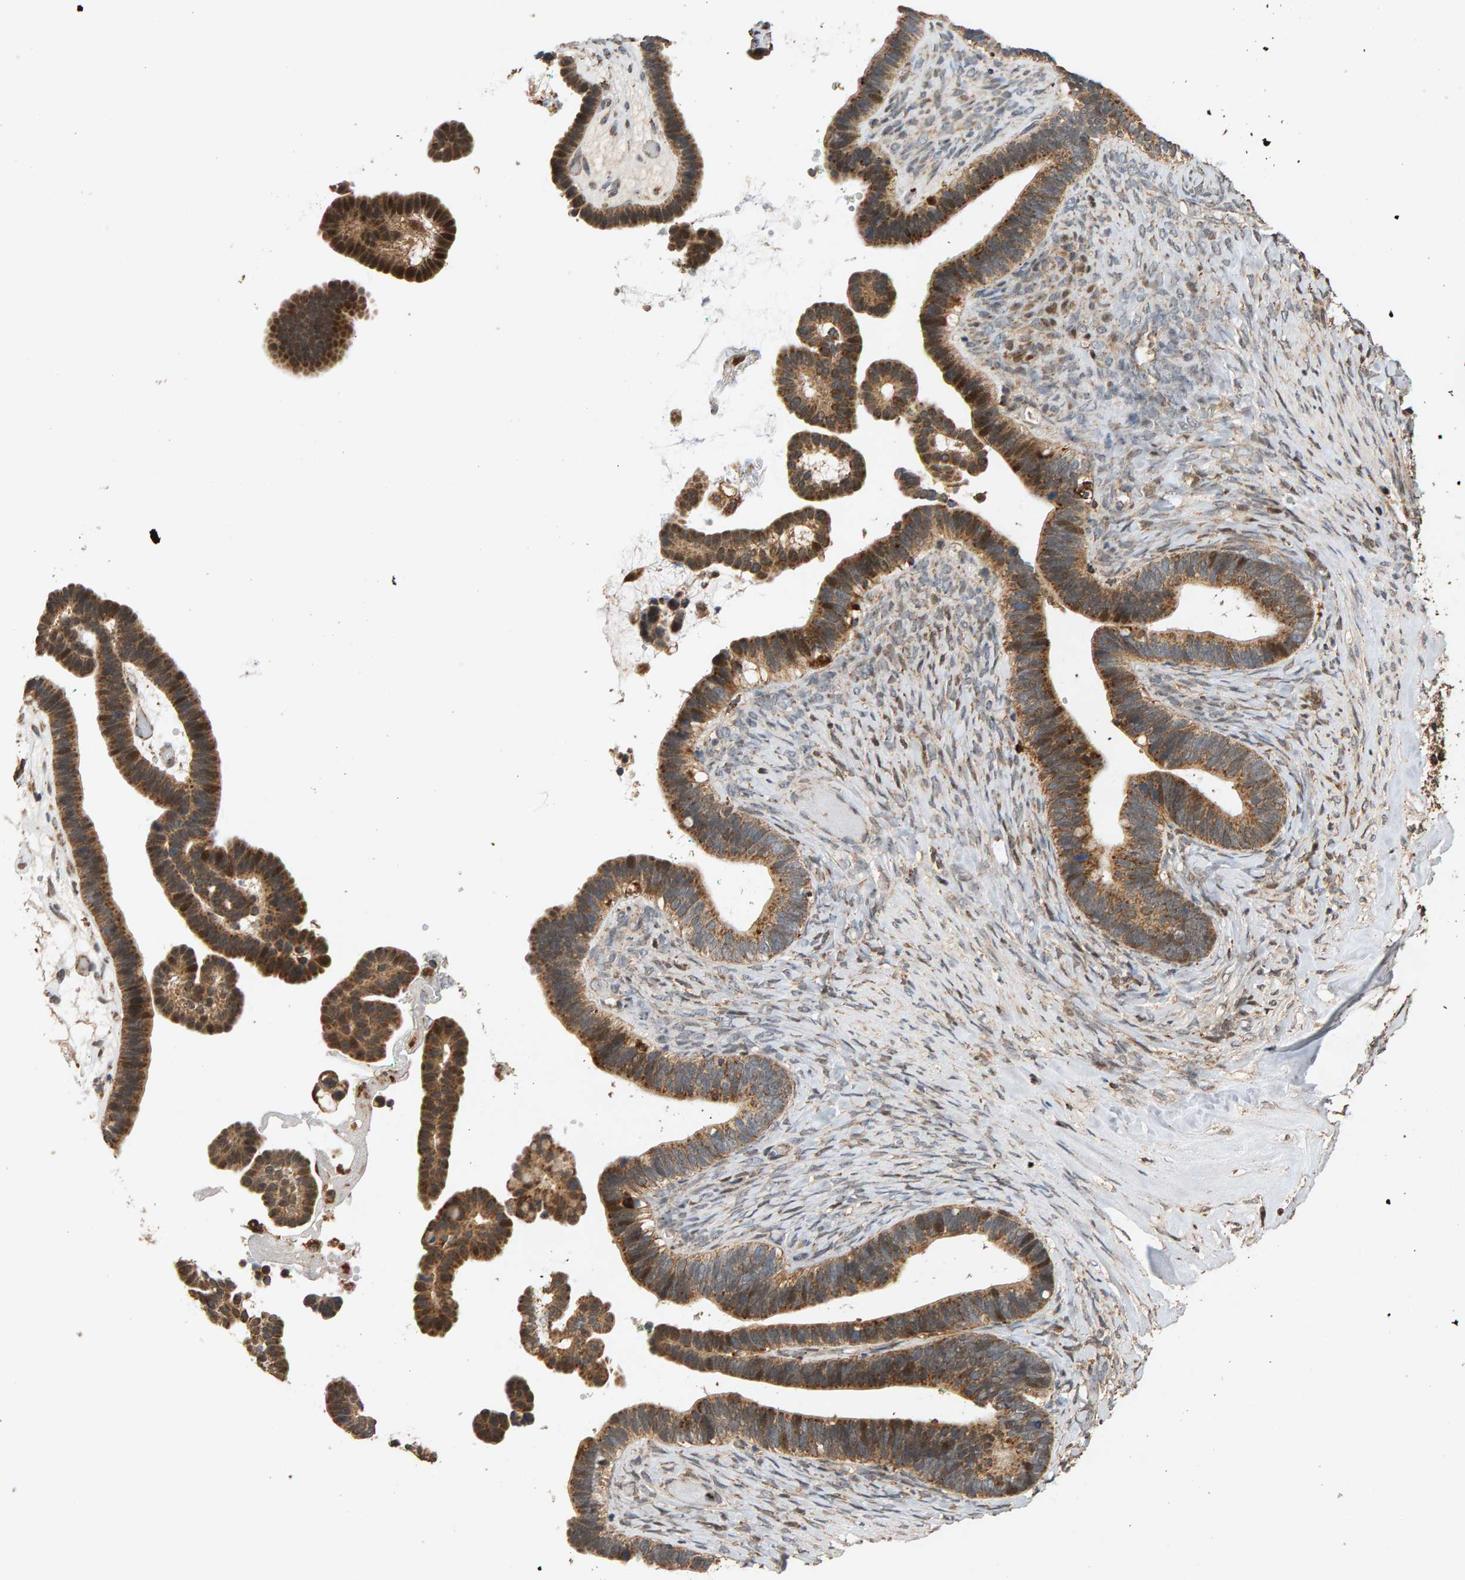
{"staining": {"intensity": "moderate", "quantity": ">75%", "location": "cytoplasmic/membranous"}, "tissue": "ovarian cancer", "cell_type": "Tumor cells", "image_type": "cancer", "snomed": [{"axis": "morphology", "description": "Cystadenocarcinoma, serous, NOS"}, {"axis": "topography", "description": "Ovary"}], "caption": "Protein expression by immunohistochemistry (IHC) exhibits moderate cytoplasmic/membranous expression in about >75% of tumor cells in ovarian cancer.", "gene": "GSTK1", "patient": {"sex": "female", "age": 56}}